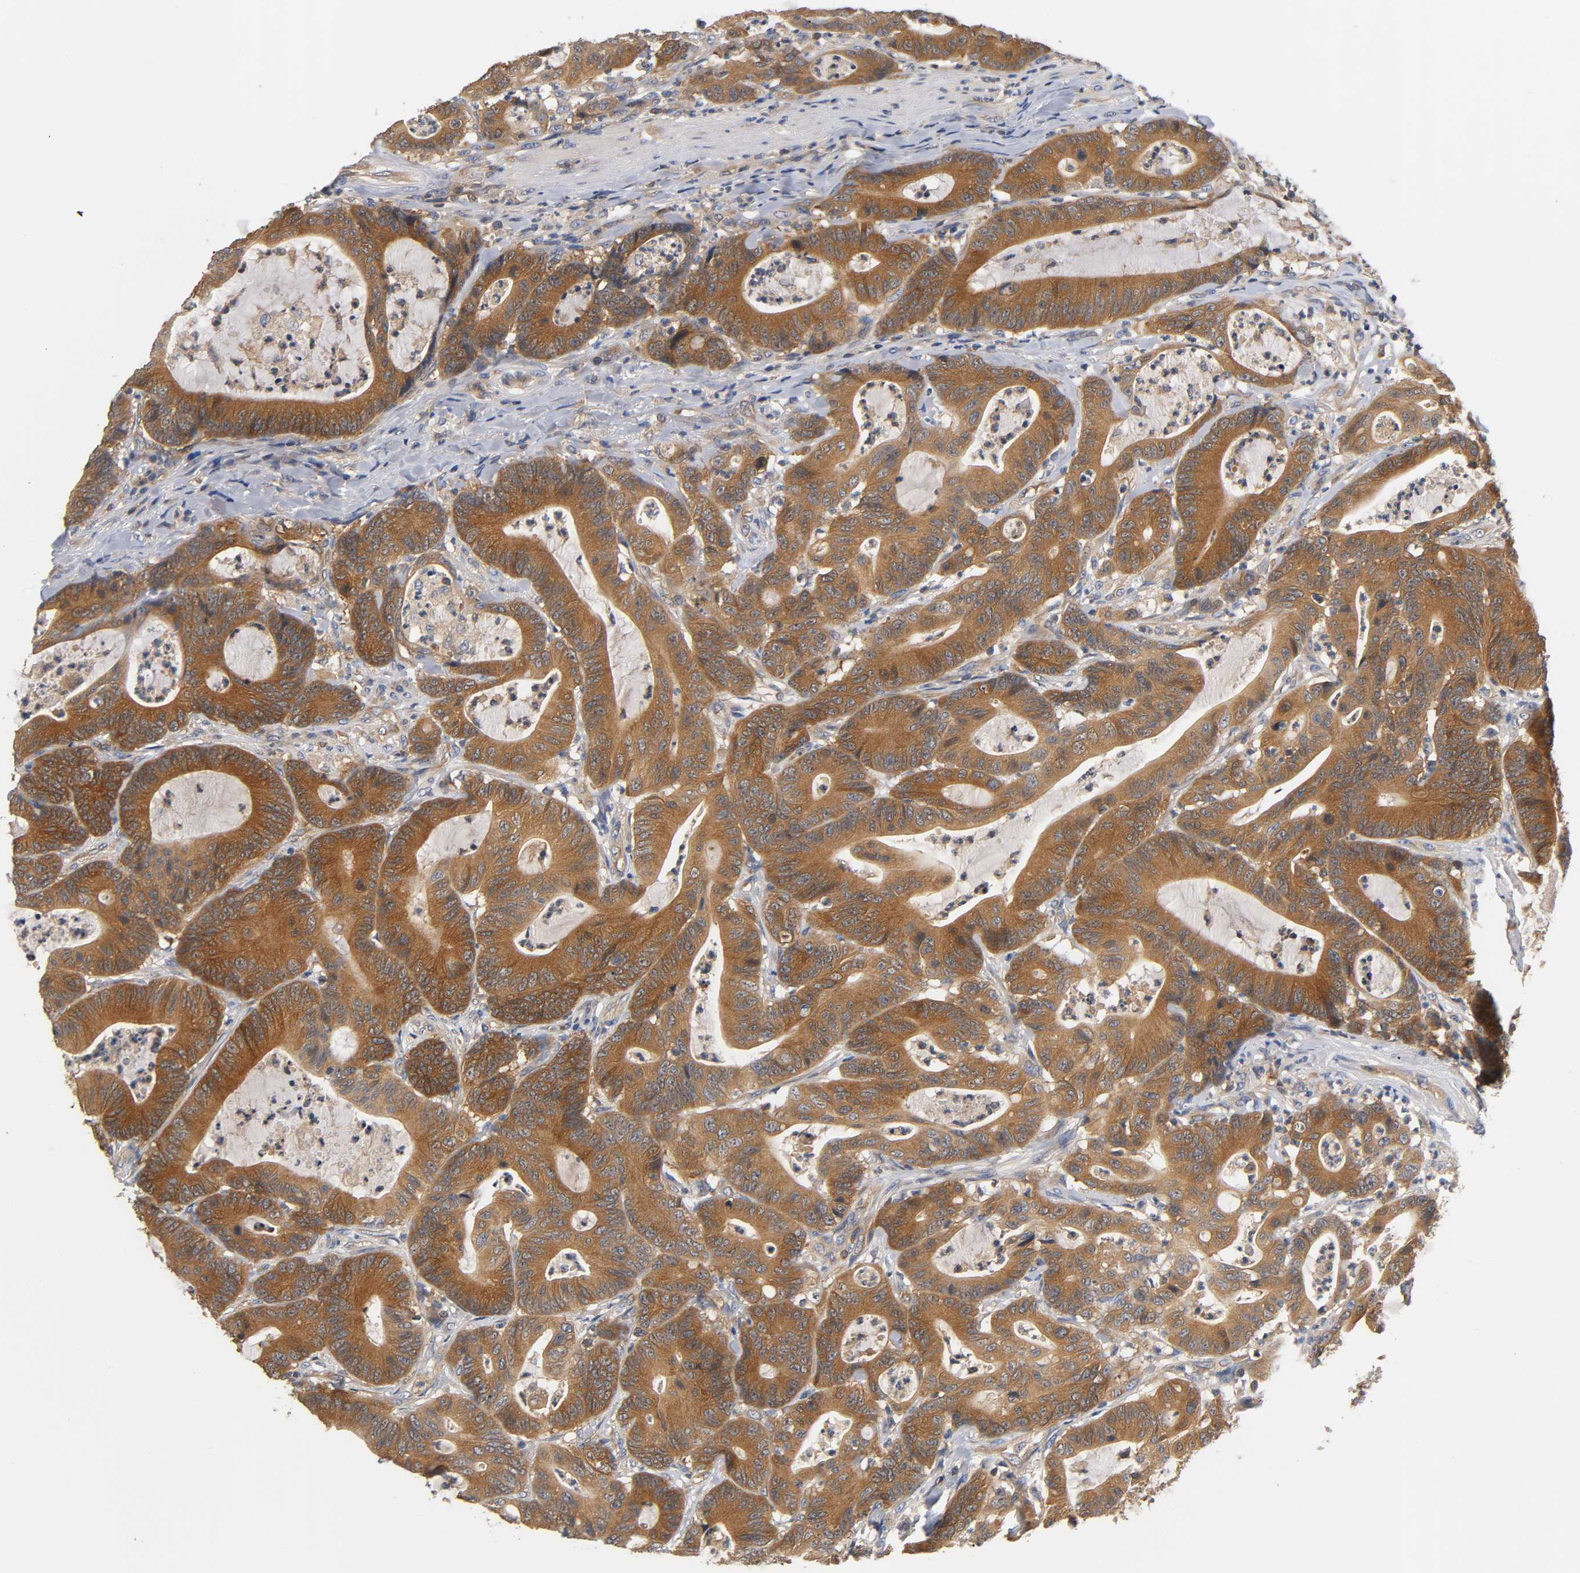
{"staining": {"intensity": "strong", "quantity": ">75%", "location": "cytoplasmic/membranous"}, "tissue": "colorectal cancer", "cell_type": "Tumor cells", "image_type": "cancer", "snomed": [{"axis": "morphology", "description": "Adenocarcinoma, NOS"}, {"axis": "topography", "description": "Colon"}], "caption": "Protein analysis of adenocarcinoma (colorectal) tissue reveals strong cytoplasmic/membranous expression in about >75% of tumor cells. The staining is performed using DAB brown chromogen to label protein expression. The nuclei are counter-stained blue using hematoxylin.", "gene": "PRKAB1", "patient": {"sex": "female", "age": 84}}